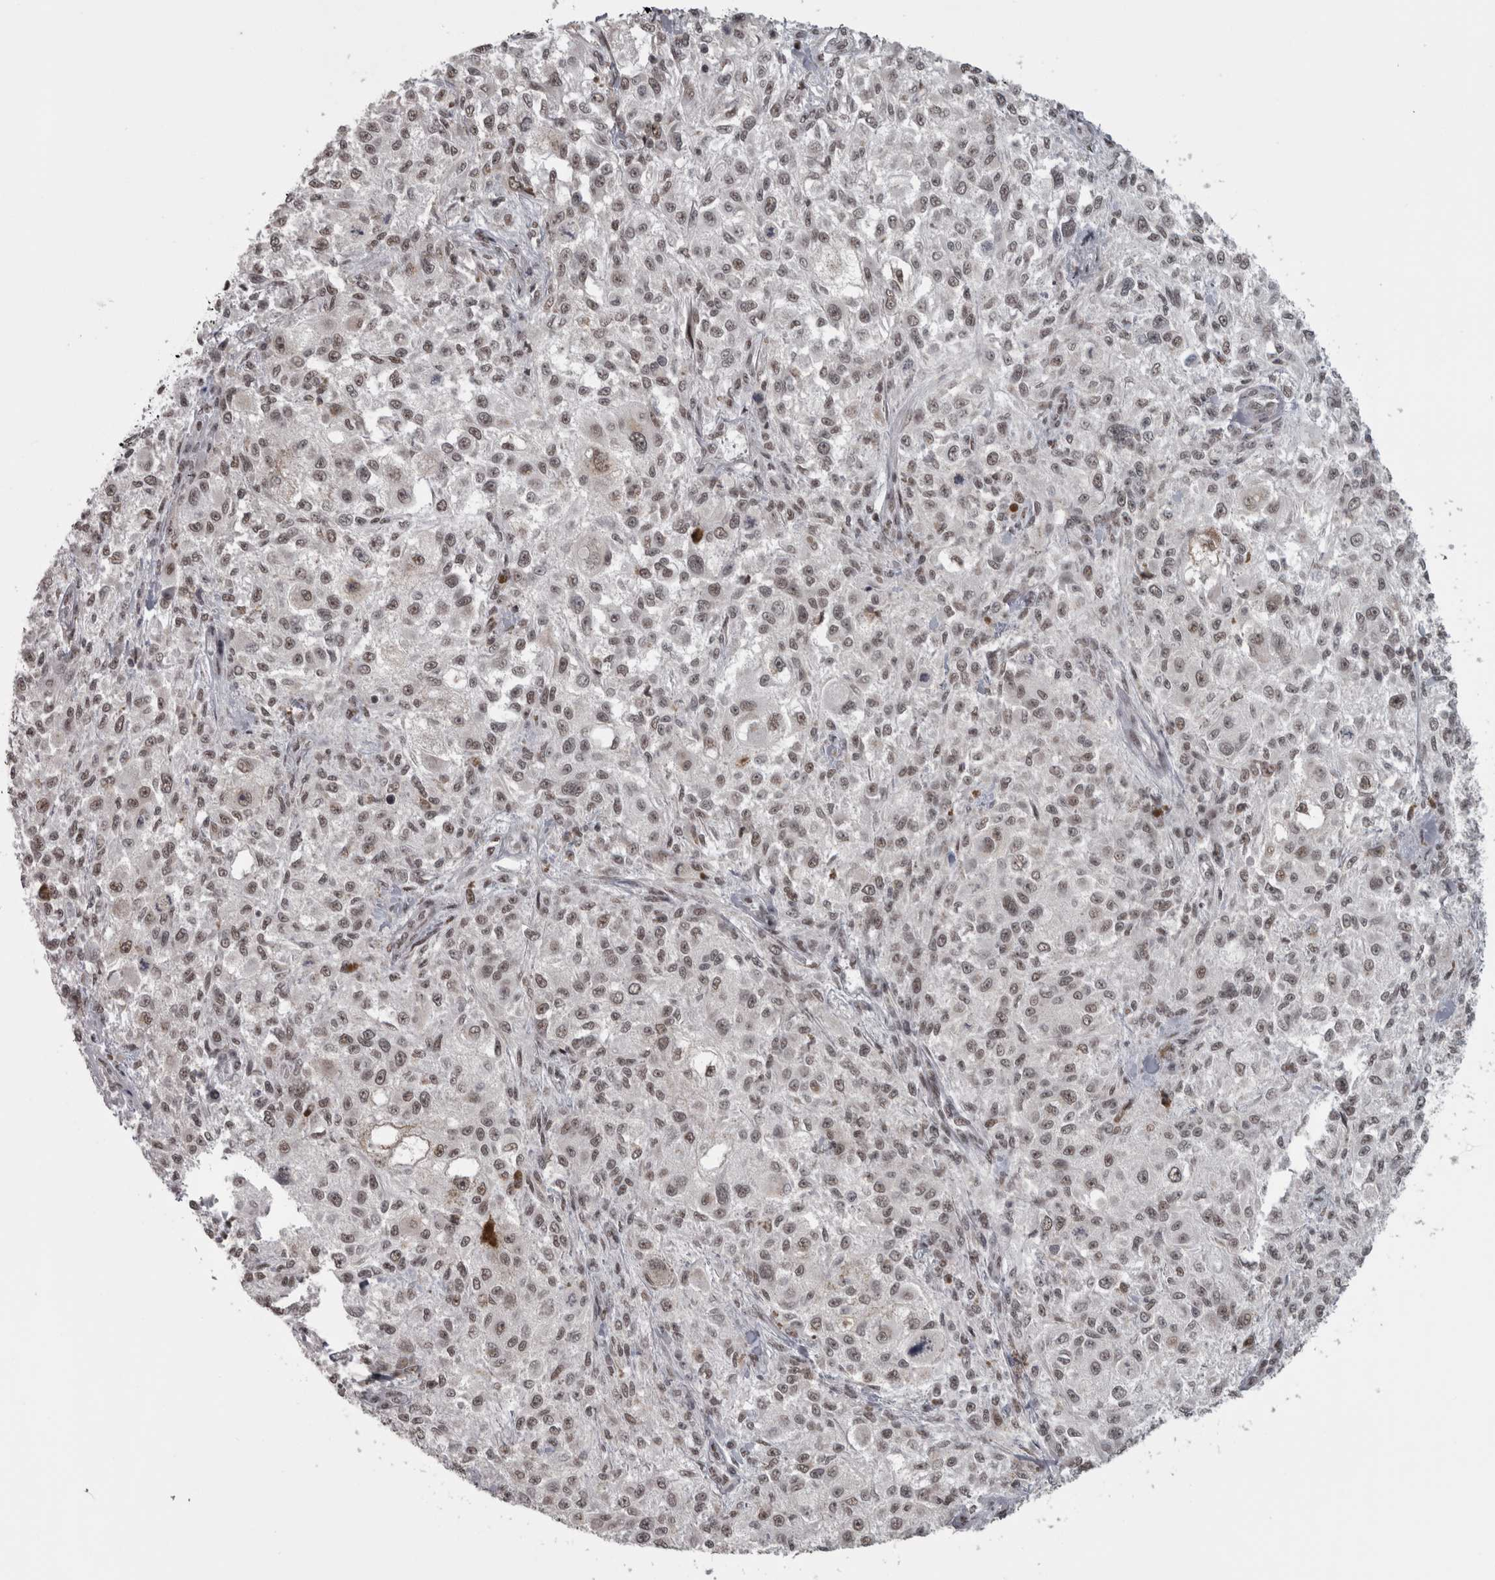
{"staining": {"intensity": "moderate", "quantity": ">75%", "location": "nuclear"}, "tissue": "melanoma", "cell_type": "Tumor cells", "image_type": "cancer", "snomed": [{"axis": "morphology", "description": "Necrosis, NOS"}, {"axis": "morphology", "description": "Malignant melanoma, NOS"}, {"axis": "topography", "description": "Skin"}], "caption": "Protein expression analysis of malignant melanoma displays moderate nuclear staining in about >75% of tumor cells.", "gene": "MICU3", "patient": {"sex": "female", "age": 87}}